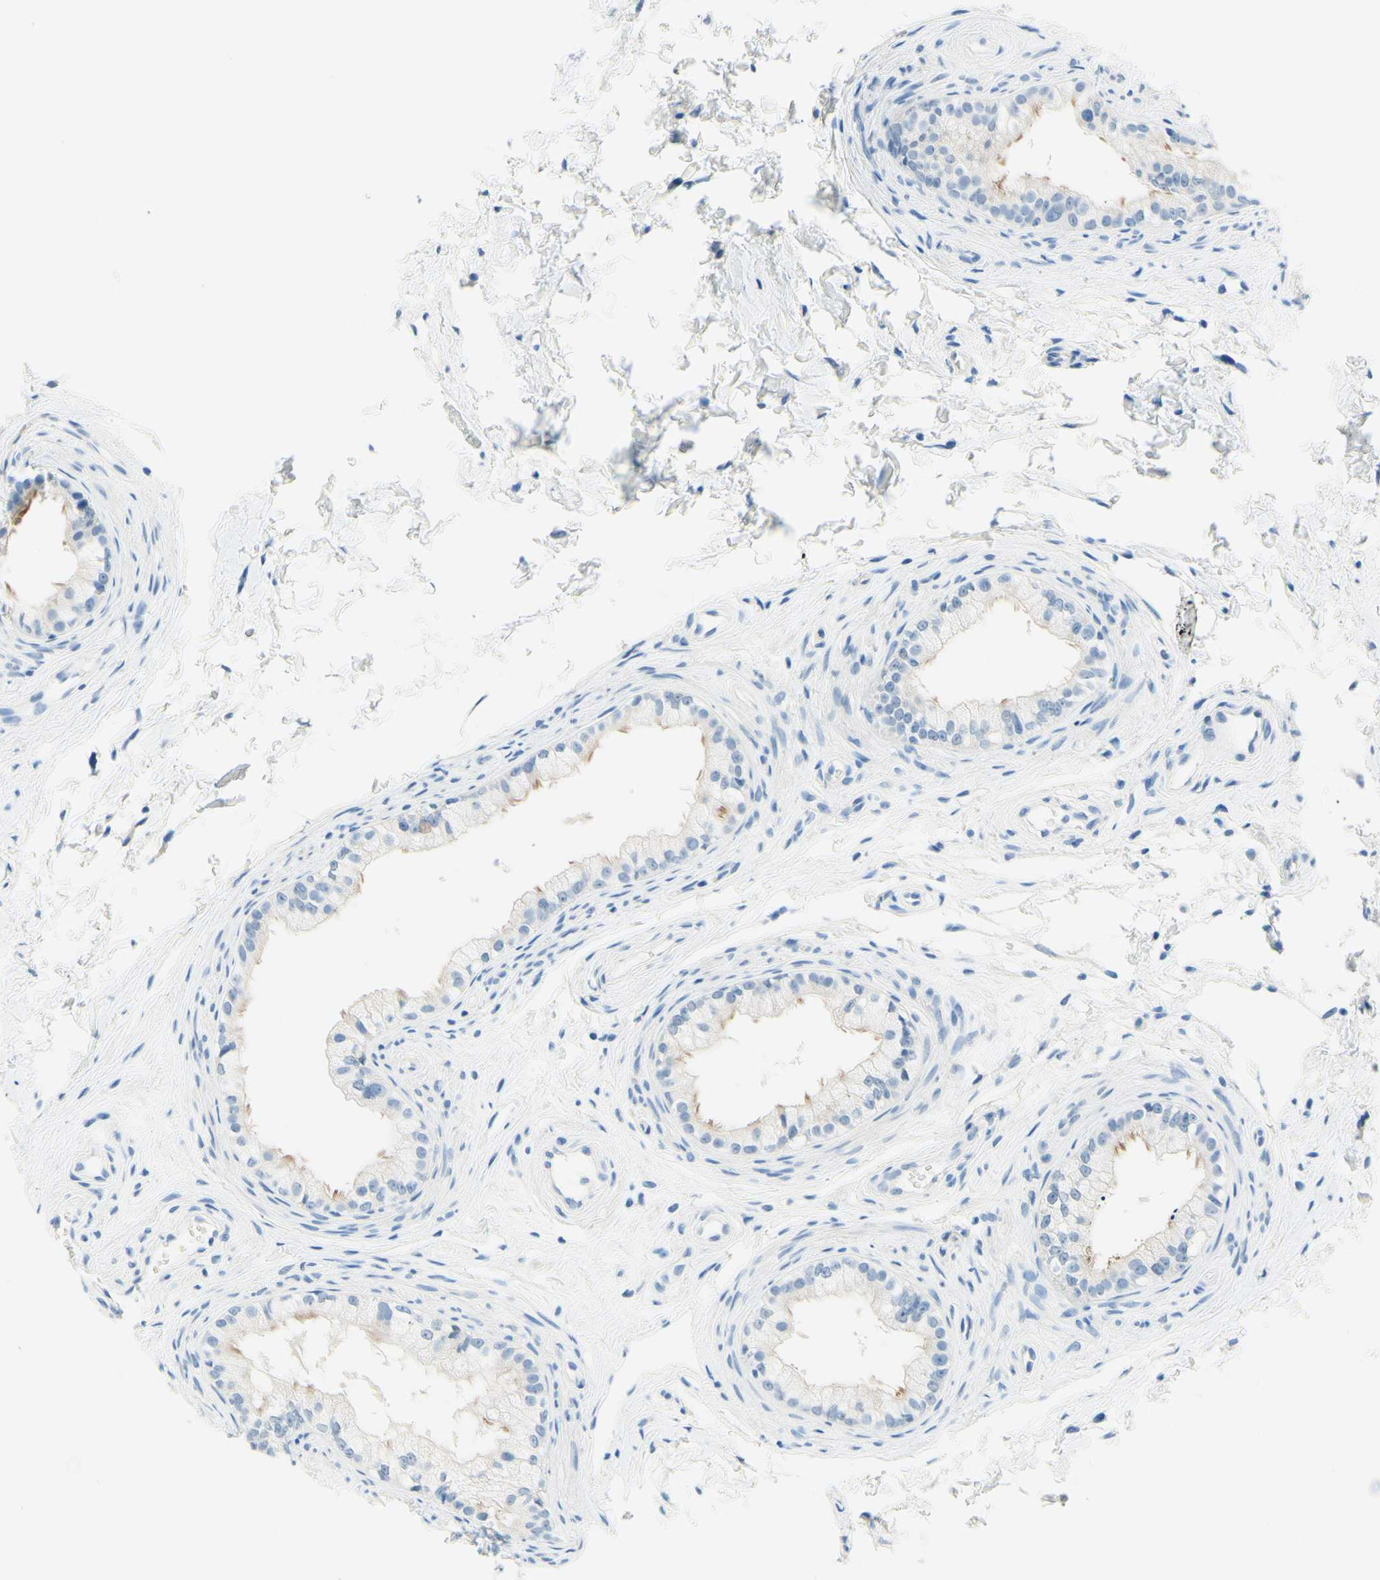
{"staining": {"intensity": "negative", "quantity": "none", "location": "none"}, "tissue": "epididymis", "cell_type": "Glandular cells", "image_type": "normal", "snomed": [{"axis": "morphology", "description": "Normal tissue, NOS"}, {"axis": "topography", "description": "Epididymis"}], "caption": "Epididymis stained for a protein using IHC exhibits no staining glandular cells.", "gene": "PASD1", "patient": {"sex": "male", "age": 56}}